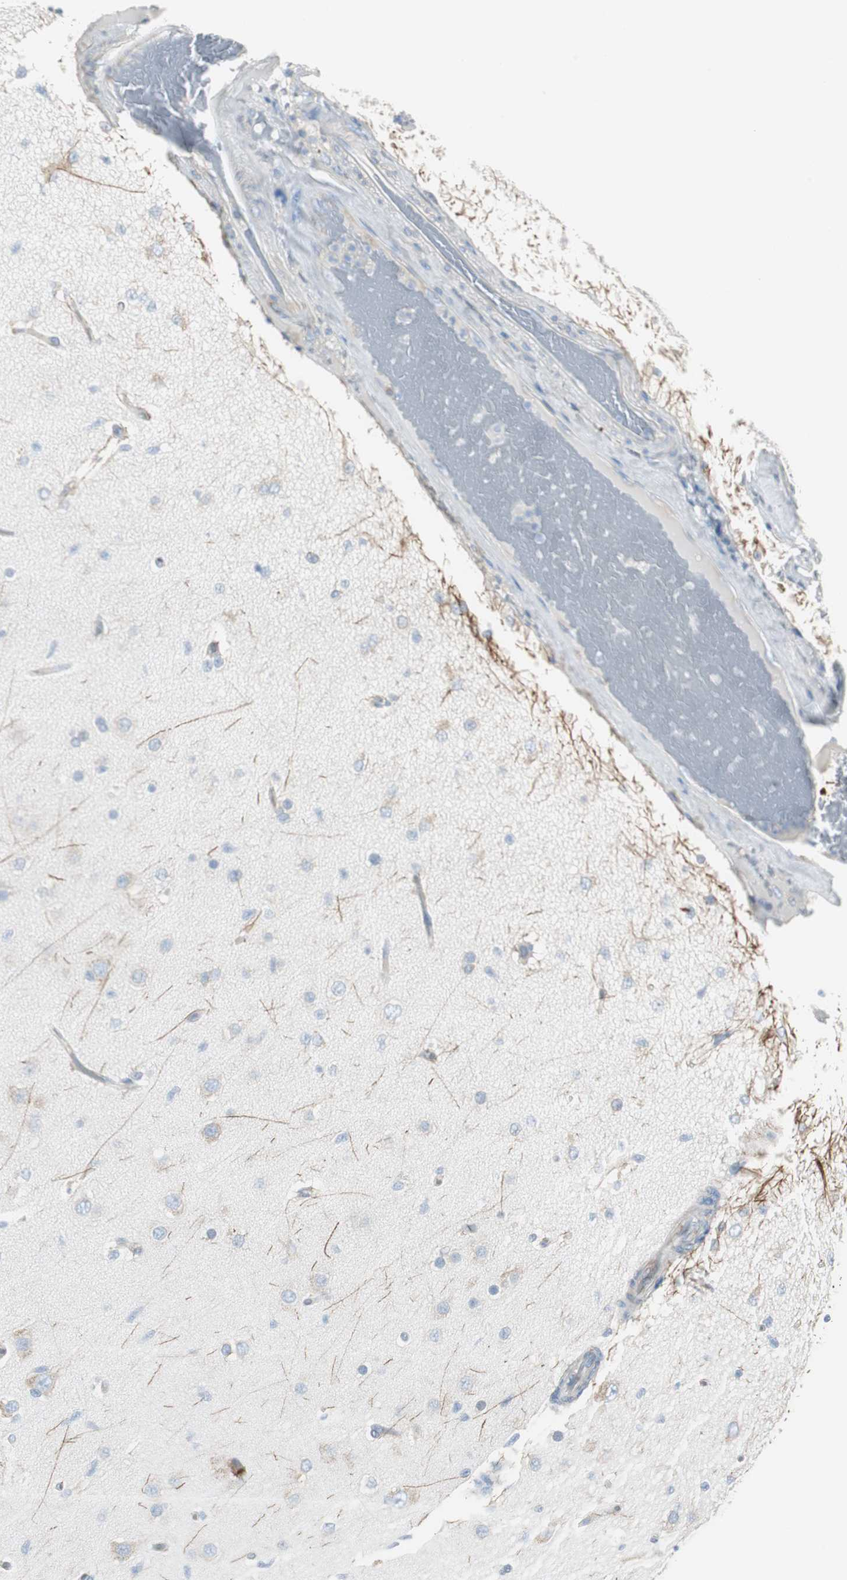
{"staining": {"intensity": "weak", "quantity": "<25%", "location": "cytoplasmic/membranous"}, "tissue": "glioma", "cell_type": "Tumor cells", "image_type": "cancer", "snomed": [{"axis": "morphology", "description": "Glioma, malignant, High grade"}, {"axis": "topography", "description": "Brain"}], "caption": "Human malignant glioma (high-grade) stained for a protein using immunohistochemistry shows no expression in tumor cells.", "gene": "RPS12", "patient": {"sex": "male", "age": 33}}